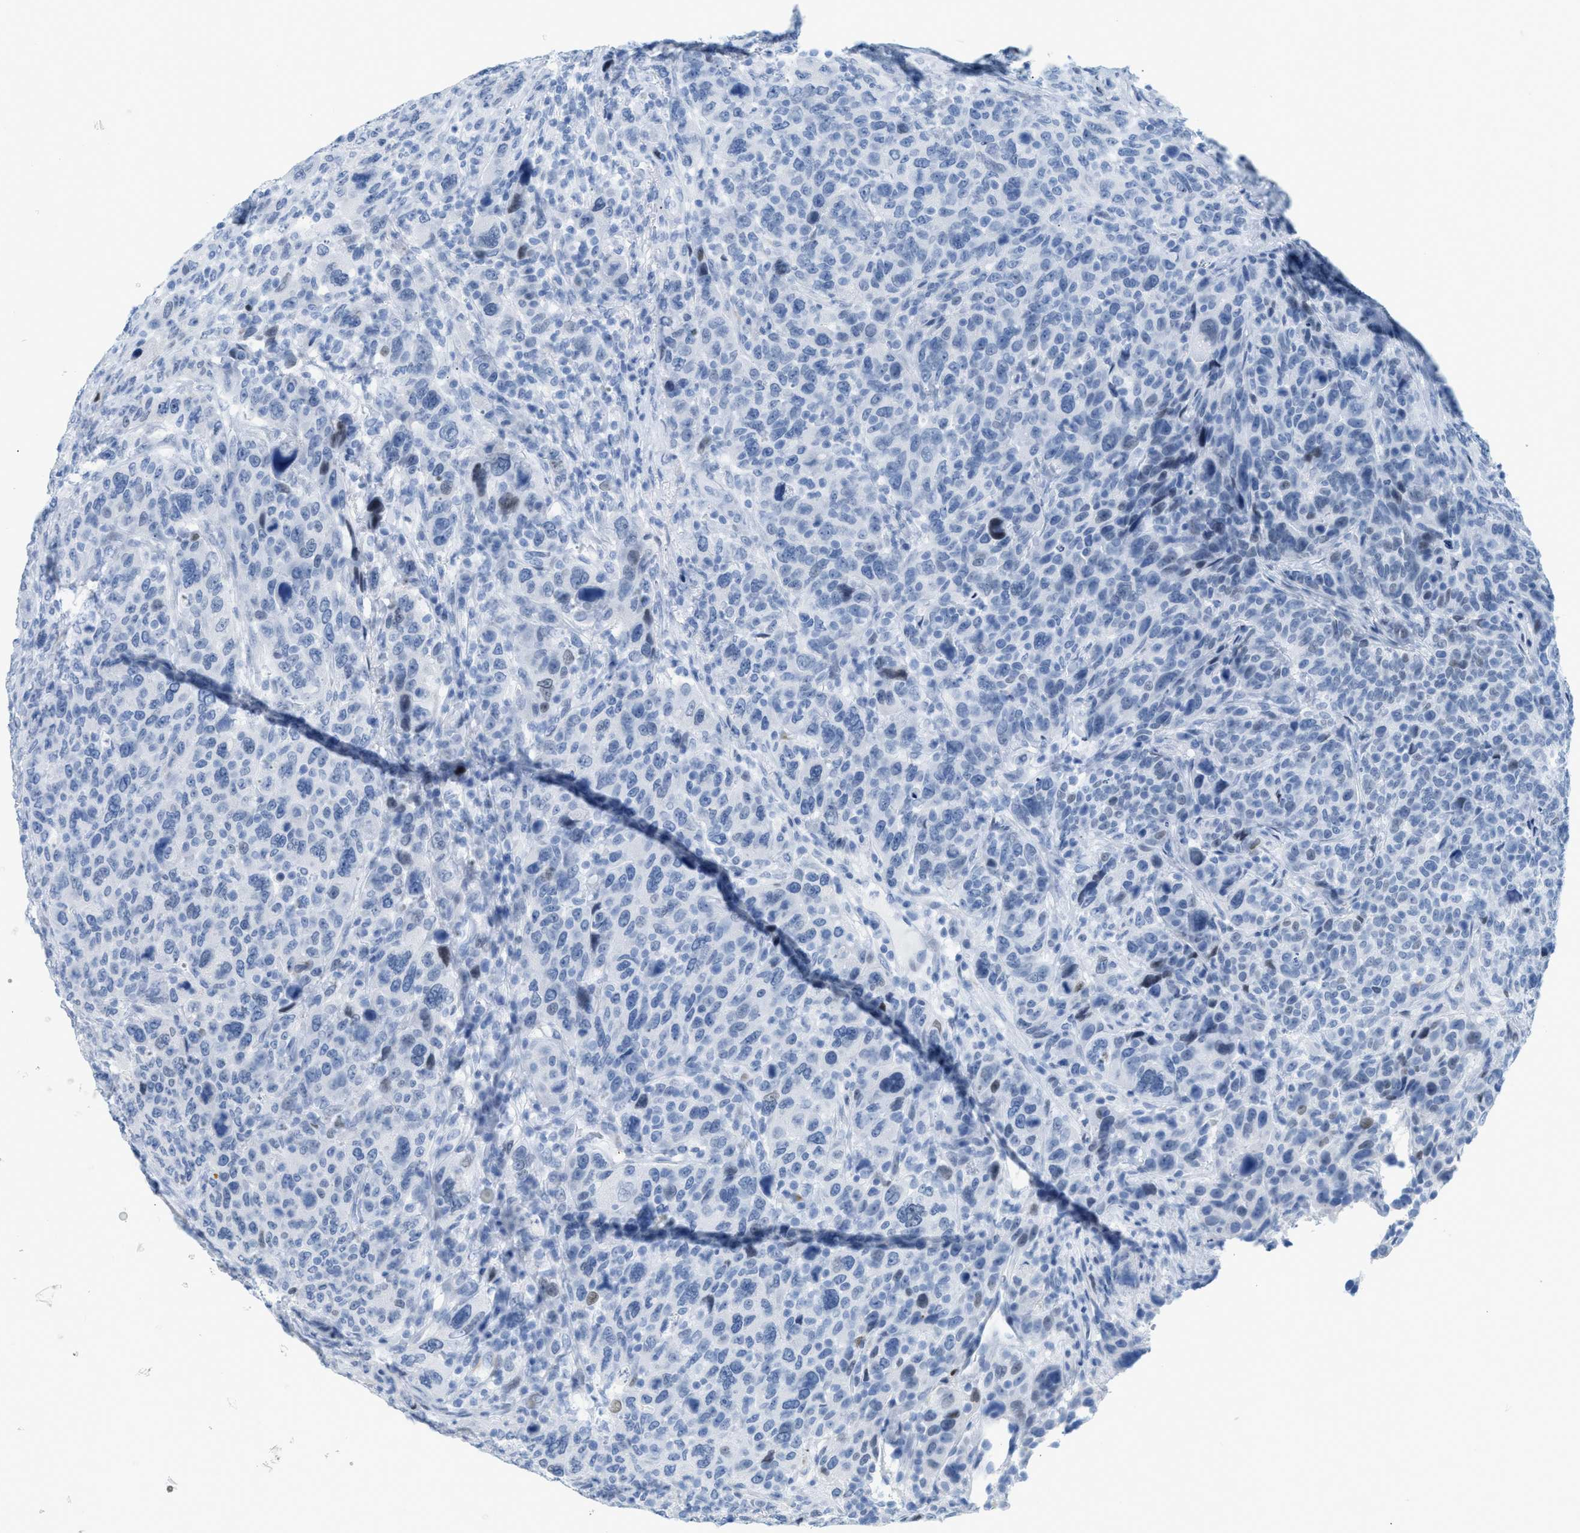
{"staining": {"intensity": "negative", "quantity": "none", "location": "none"}, "tissue": "breast cancer", "cell_type": "Tumor cells", "image_type": "cancer", "snomed": [{"axis": "morphology", "description": "Duct carcinoma"}, {"axis": "topography", "description": "Breast"}], "caption": "Breast cancer was stained to show a protein in brown. There is no significant positivity in tumor cells. (DAB immunohistochemistry (IHC) with hematoxylin counter stain).", "gene": "DES", "patient": {"sex": "female", "age": 37}}